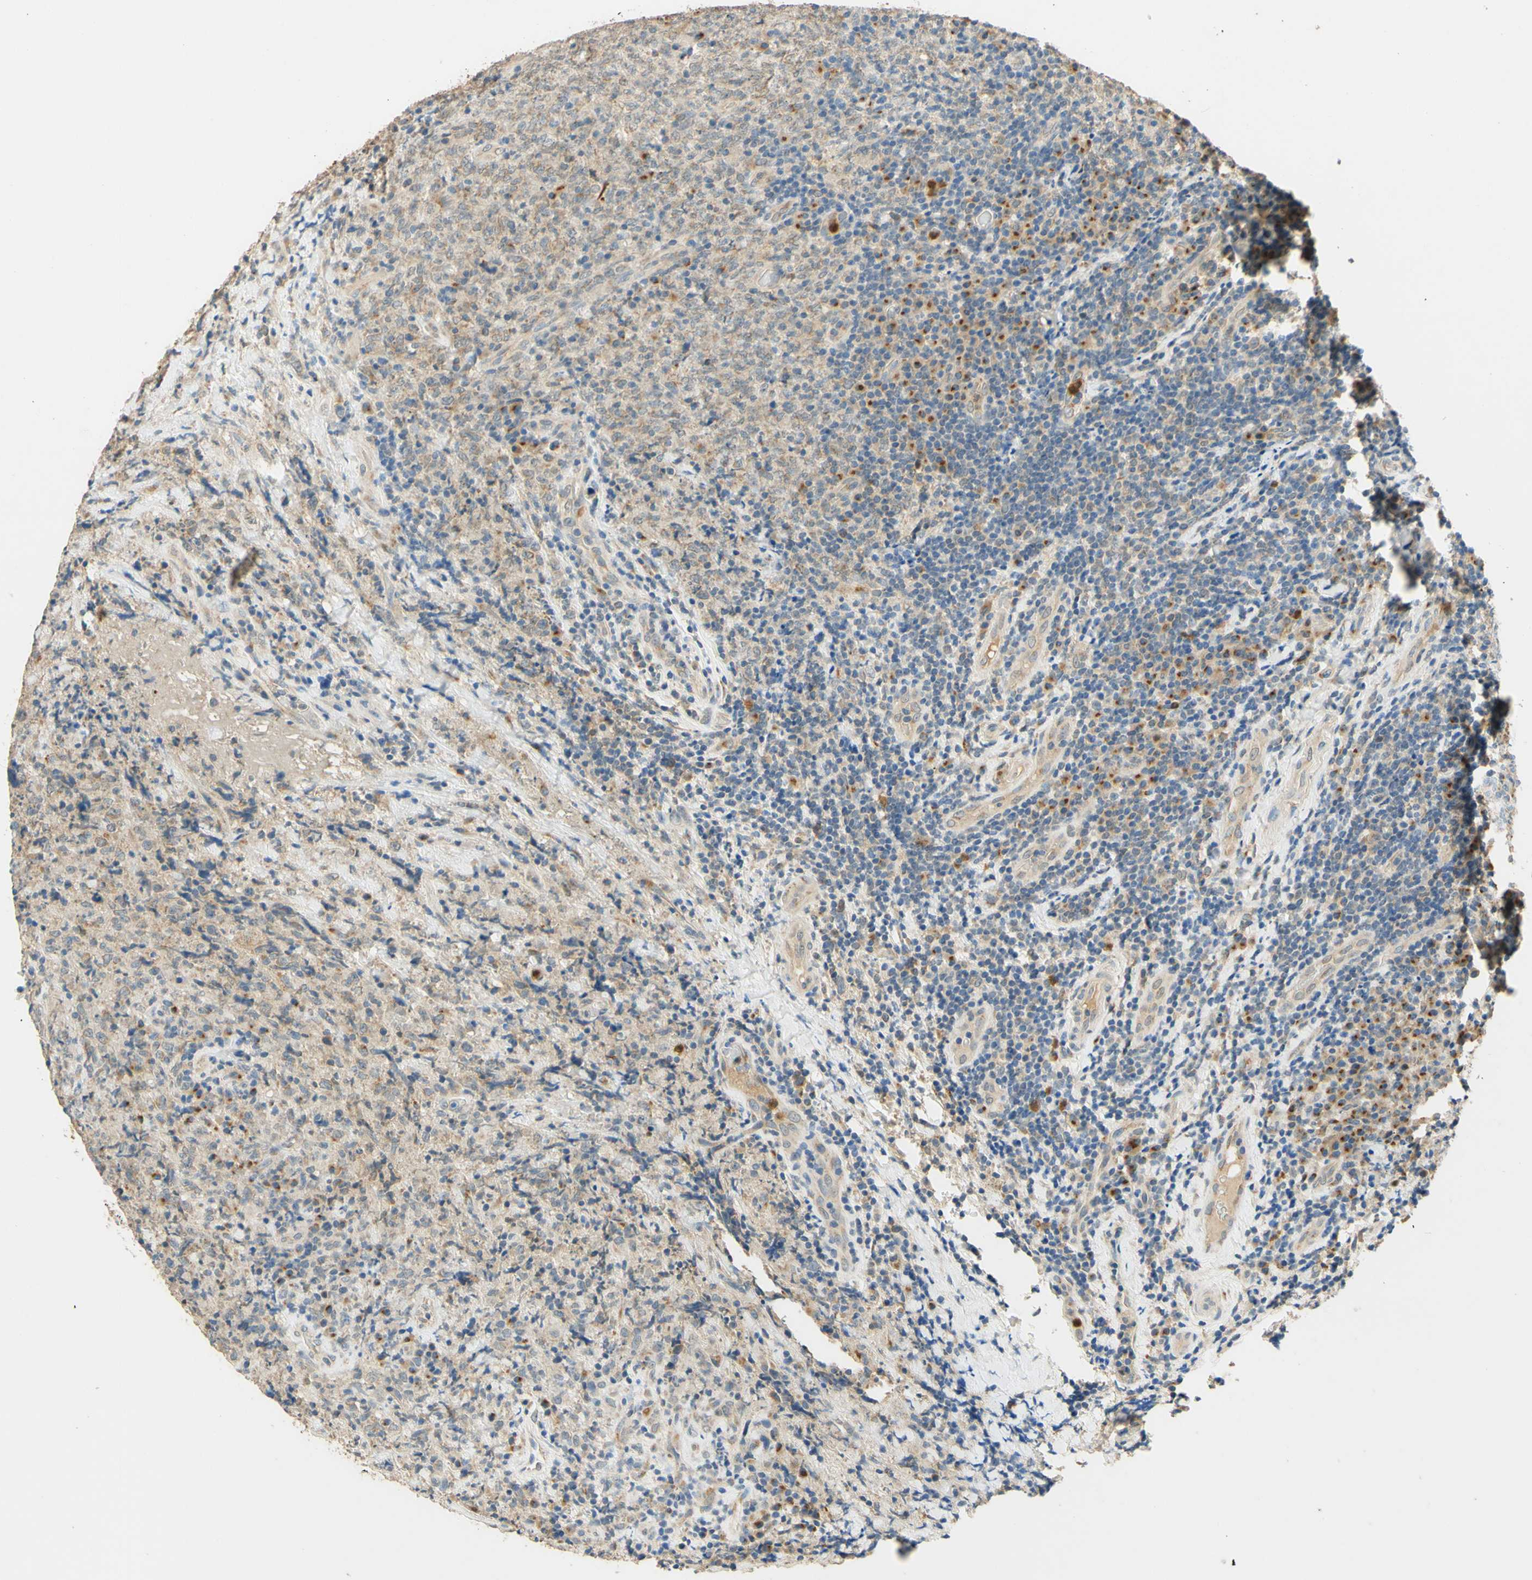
{"staining": {"intensity": "weak", "quantity": ">75%", "location": "cytoplasmic/membranous"}, "tissue": "lymphoma", "cell_type": "Tumor cells", "image_type": "cancer", "snomed": [{"axis": "morphology", "description": "Malignant lymphoma, non-Hodgkin's type, High grade"}, {"axis": "topography", "description": "Tonsil"}], "caption": "A micrograph showing weak cytoplasmic/membranous positivity in approximately >75% of tumor cells in high-grade malignant lymphoma, non-Hodgkin's type, as visualized by brown immunohistochemical staining.", "gene": "ENTREP2", "patient": {"sex": "female", "age": 36}}